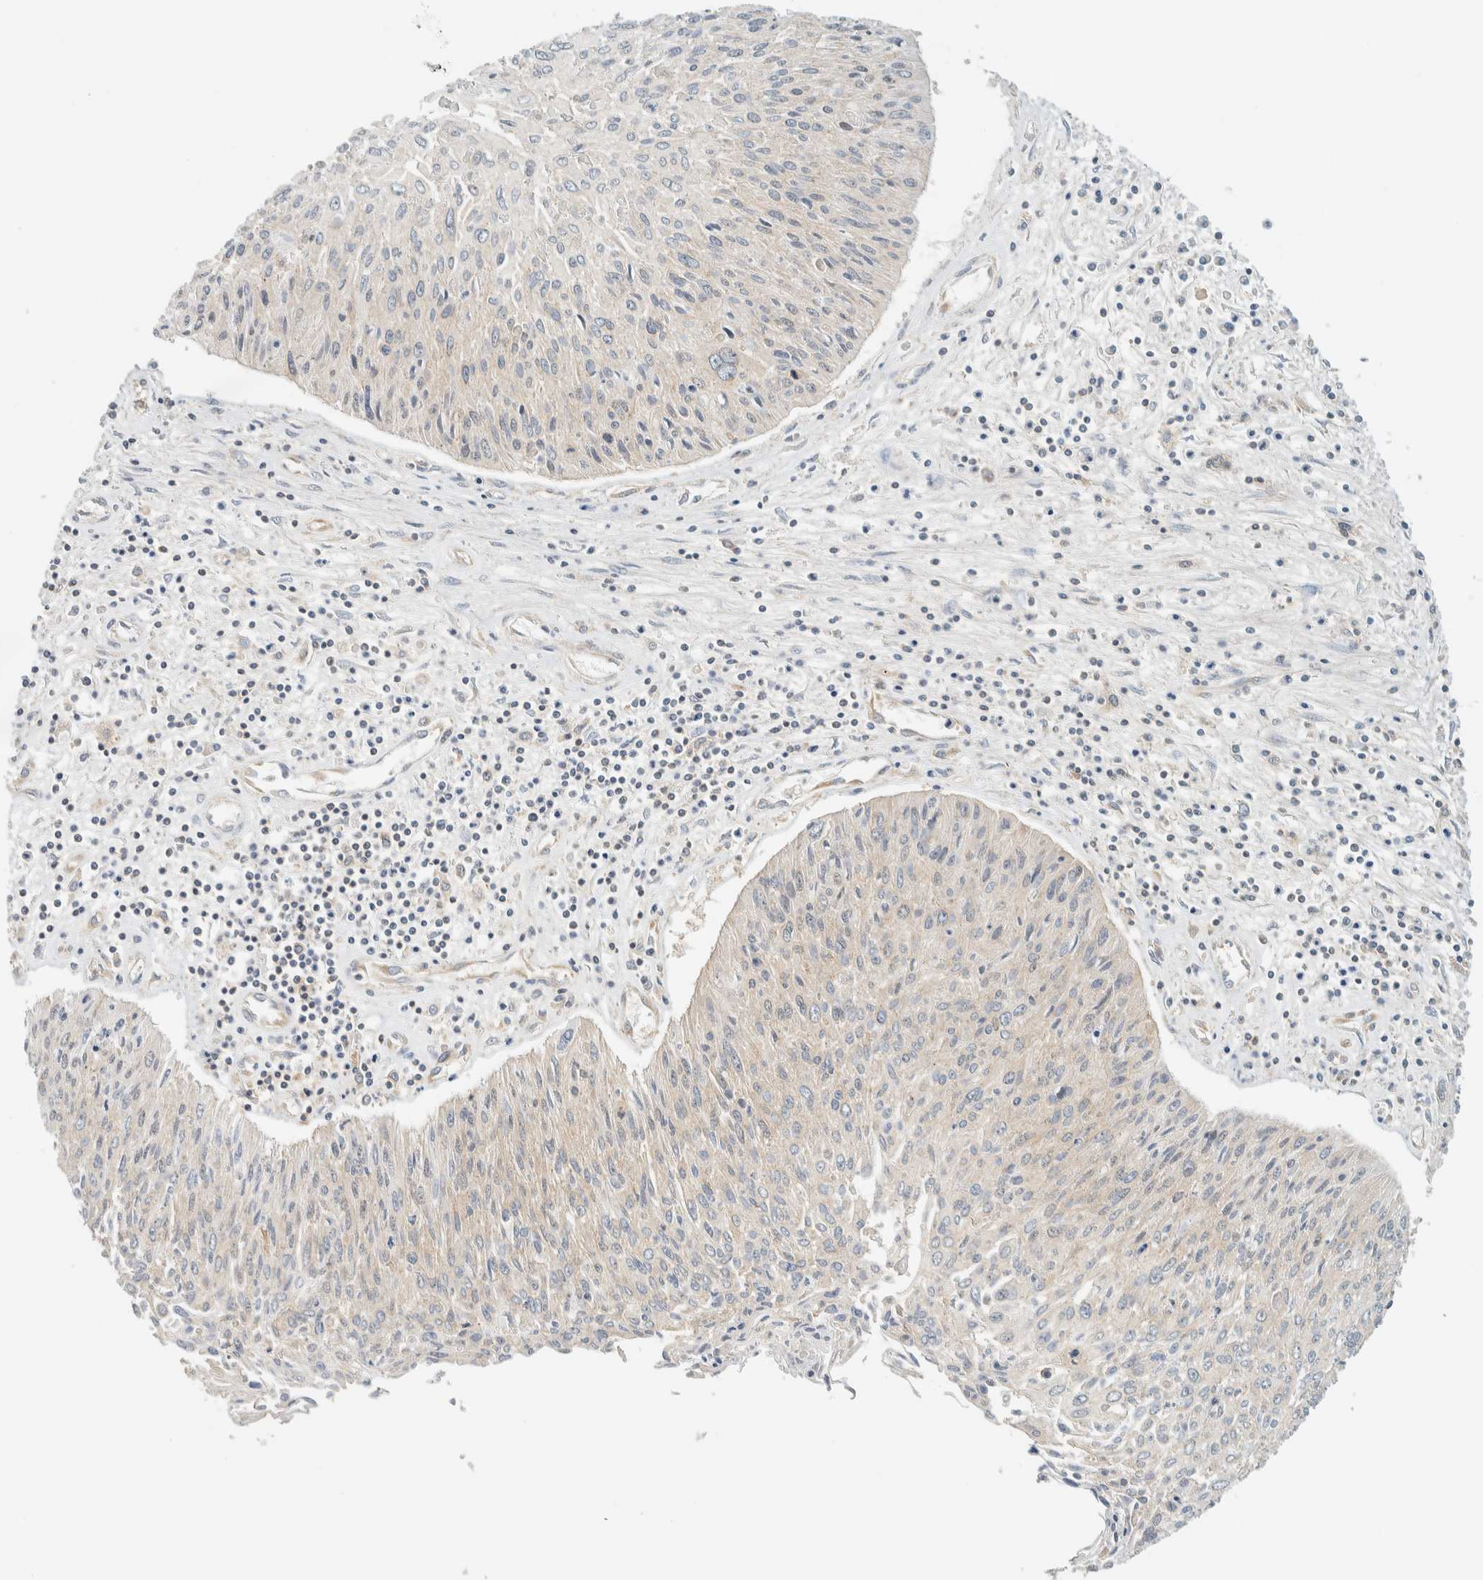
{"staining": {"intensity": "weak", "quantity": "<25%", "location": "cytoplasmic/membranous"}, "tissue": "cervical cancer", "cell_type": "Tumor cells", "image_type": "cancer", "snomed": [{"axis": "morphology", "description": "Squamous cell carcinoma, NOS"}, {"axis": "topography", "description": "Cervix"}], "caption": "Immunohistochemical staining of human cervical cancer (squamous cell carcinoma) demonstrates no significant staining in tumor cells.", "gene": "ARFGEF1", "patient": {"sex": "female", "age": 51}}